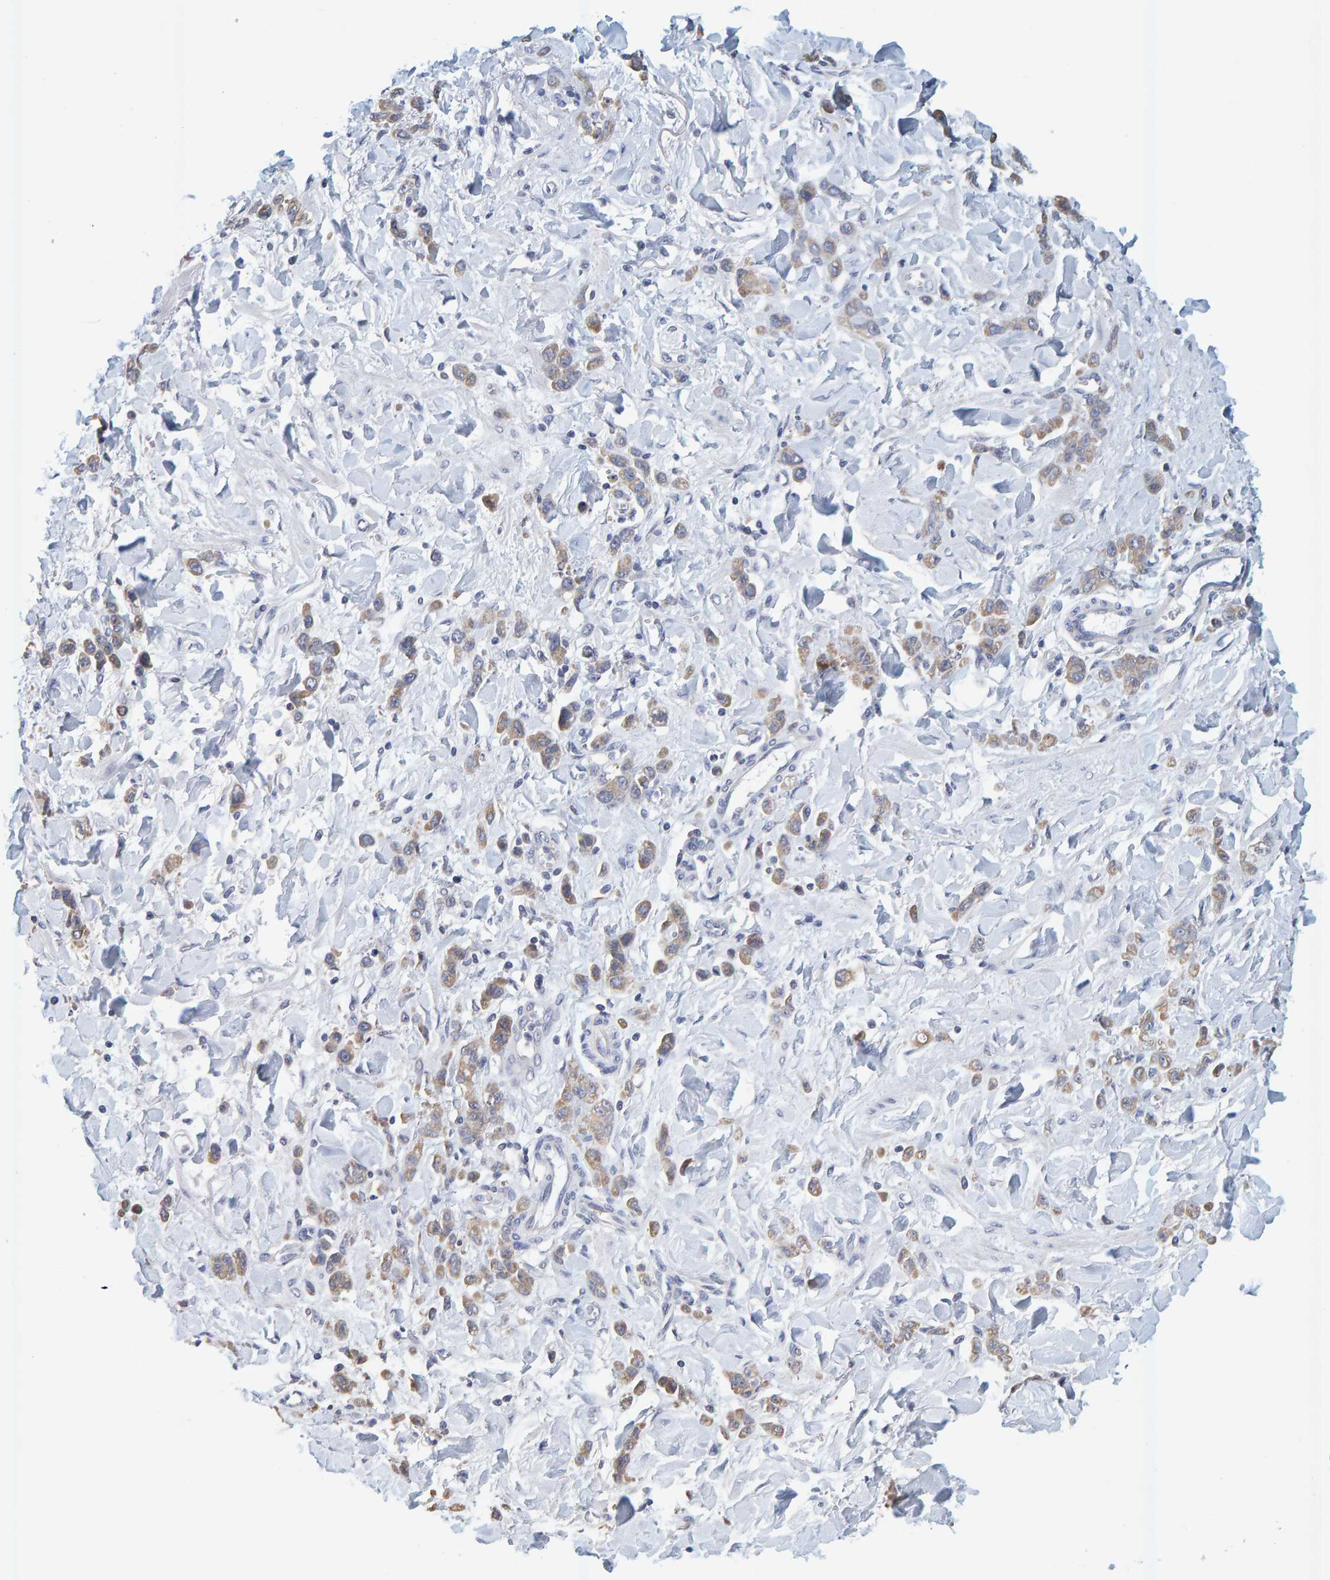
{"staining": {"intensity": "moderate", "quantity": ">75%", "location": "cytoplasmic/membranous"}, "tissue": "stomach cancer", "cell_type": "Tumor cells", "image_type": "cancer", "snomed": [{"axis": "morphology", "description": "Normal tissue, NOS"}, {"axis": "morphology", "description": "Adenocarcinoma, NOS"}, {"axis": "topography", "description": "Stomach"}], "caption": "Immunohistochemical staining of stomach cancer (adenocarcinoma) demonstrates medium levels of moderate cytoplasmic/membranous staining in approximately >75% of tumor cells.", "gene": "SGPL1", "patient": {"sex": "male", "age": 82}}